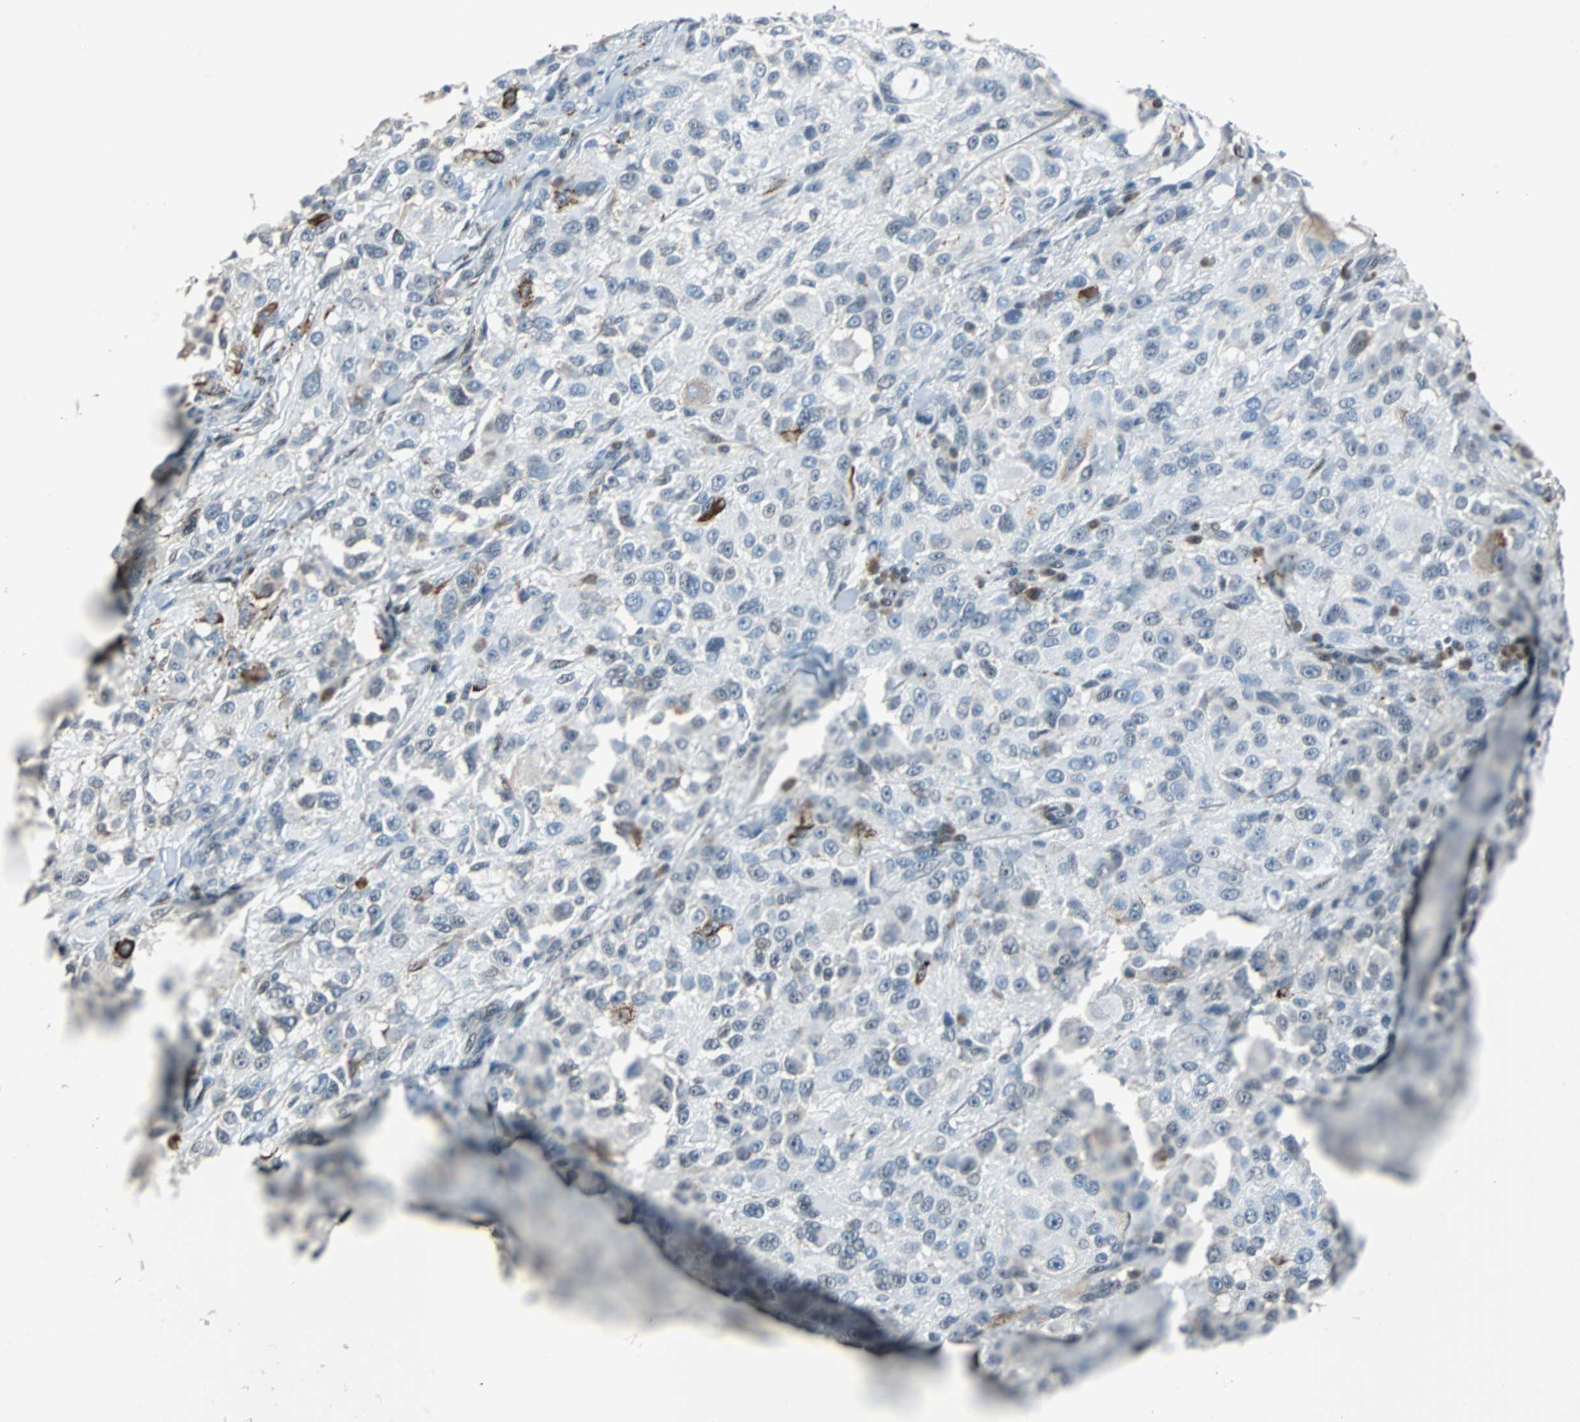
{"staining": {"intensity": "strong", "quantity": "<25%", "location": "cytoplasmic/membranous"}, "tissue": "melanoma", "cell_type": "Tumor cells", "image_type": "cancer", "snomed": [{"axis": "morphology", "description": "Necrosis, NOS"}, {"axis": "morphology", "description": "Malignant melanoma, NOS"}, {"axis": "topography", "description": "Skin"}], "caption": "Malignant melanoma tissue reveals strong cytoplasmic/membranous positivity in about <25% of tumor cells", "gene": "ZHX2", "patient": {"sex": "female", "age": 87}}